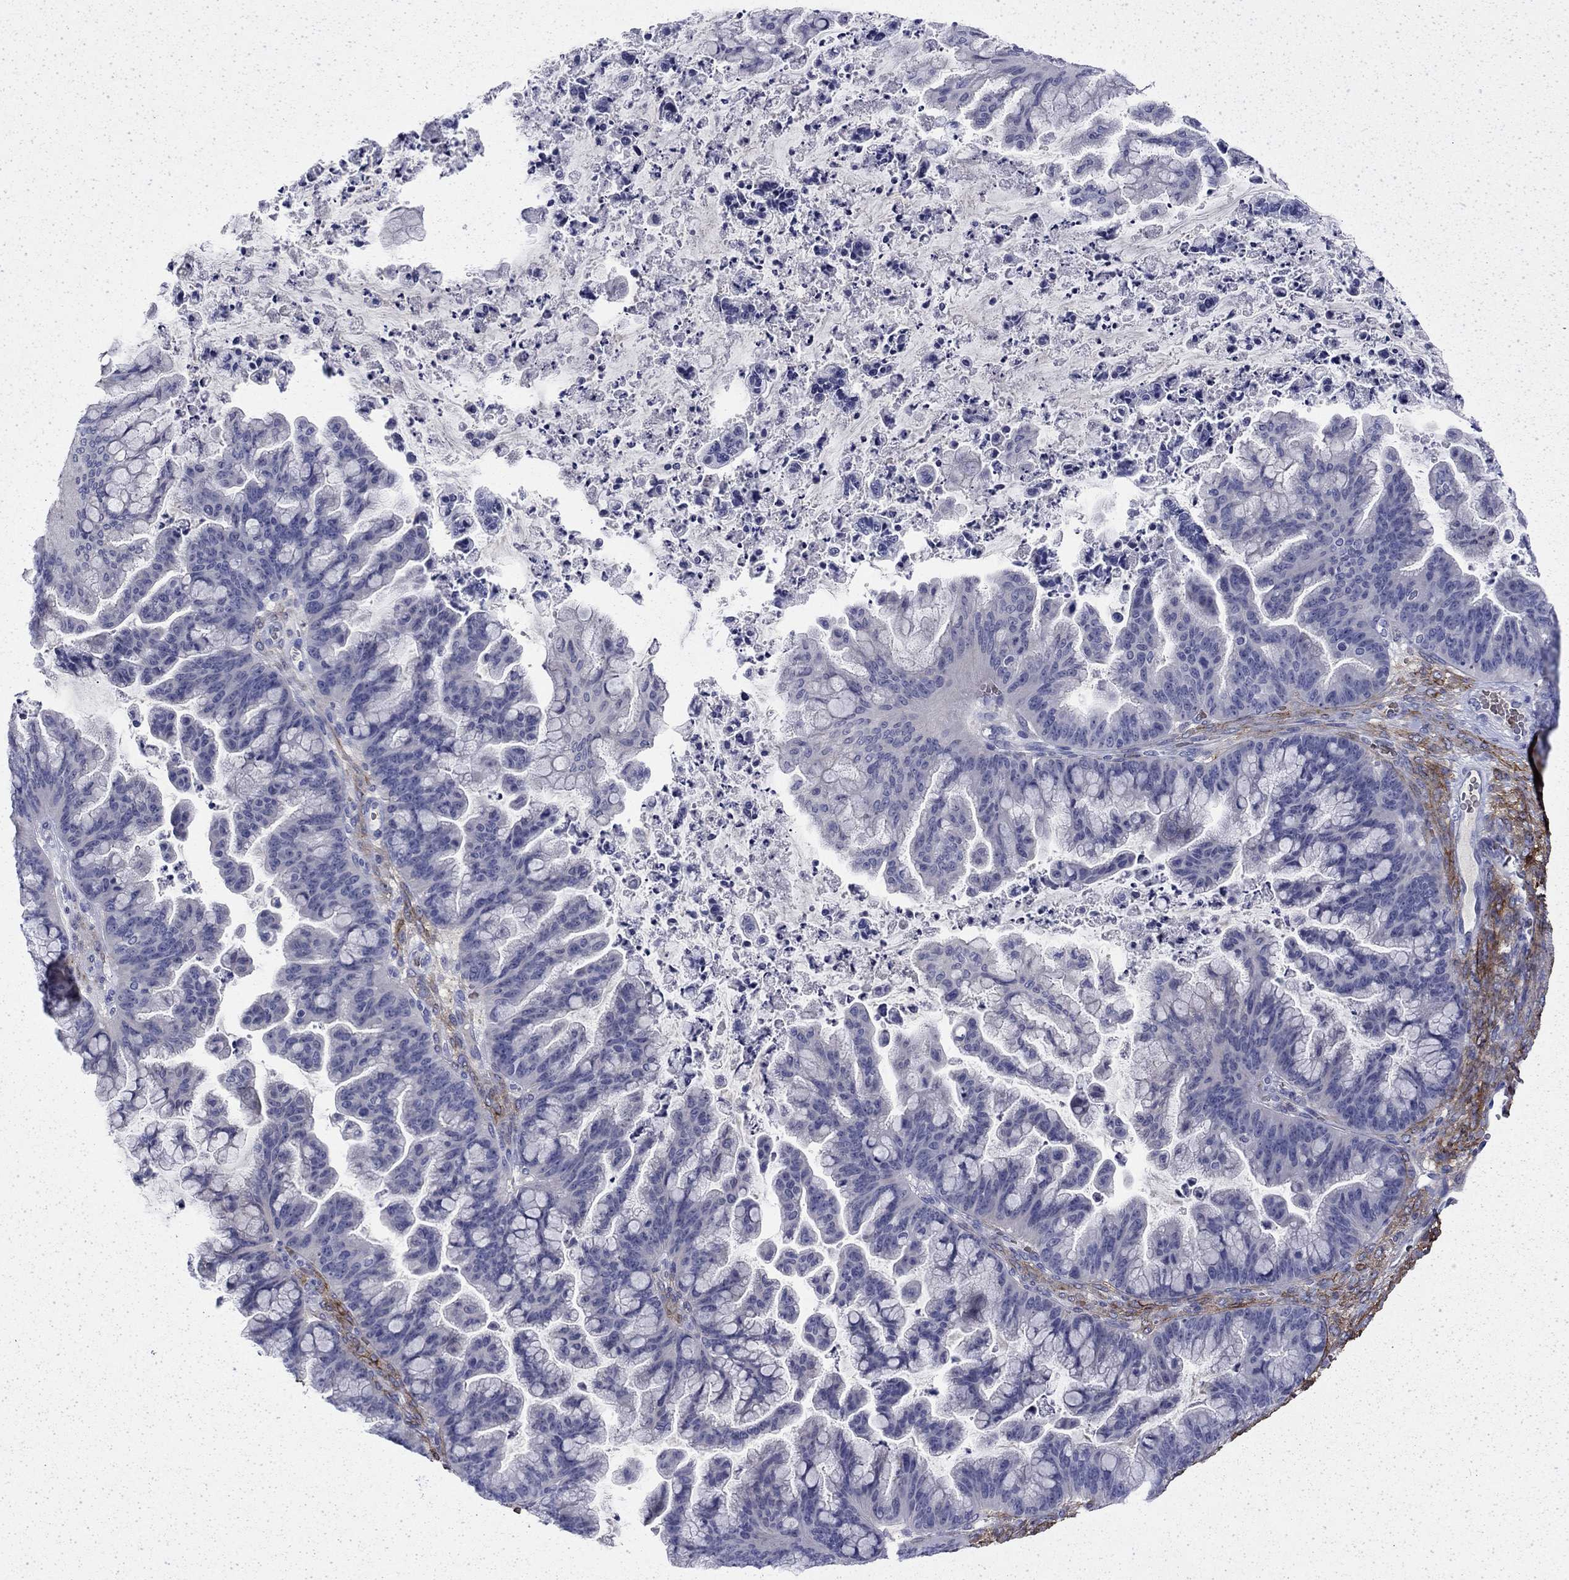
{"staining": {"intensity": "negative", "quantity": "none", "location": "none"}, "tissue": "ovarian cancer", "cell_type": "Tumor cells", "image_type": "cancer", "snomed": [{"axis": "morphology", "description": "Cystadenocarcinoma, mucinous, NOS"}, {"axis": "topography", "description": "Ovary"}], "caption": "Human mucinous cystadenocarcinoma (ovarian) stained for a protein using immunohistochemistry (IHC) shows no staining in tumor cells.", "gene": "ENPP6", "patient": {"sex": "female", "age": 67}}